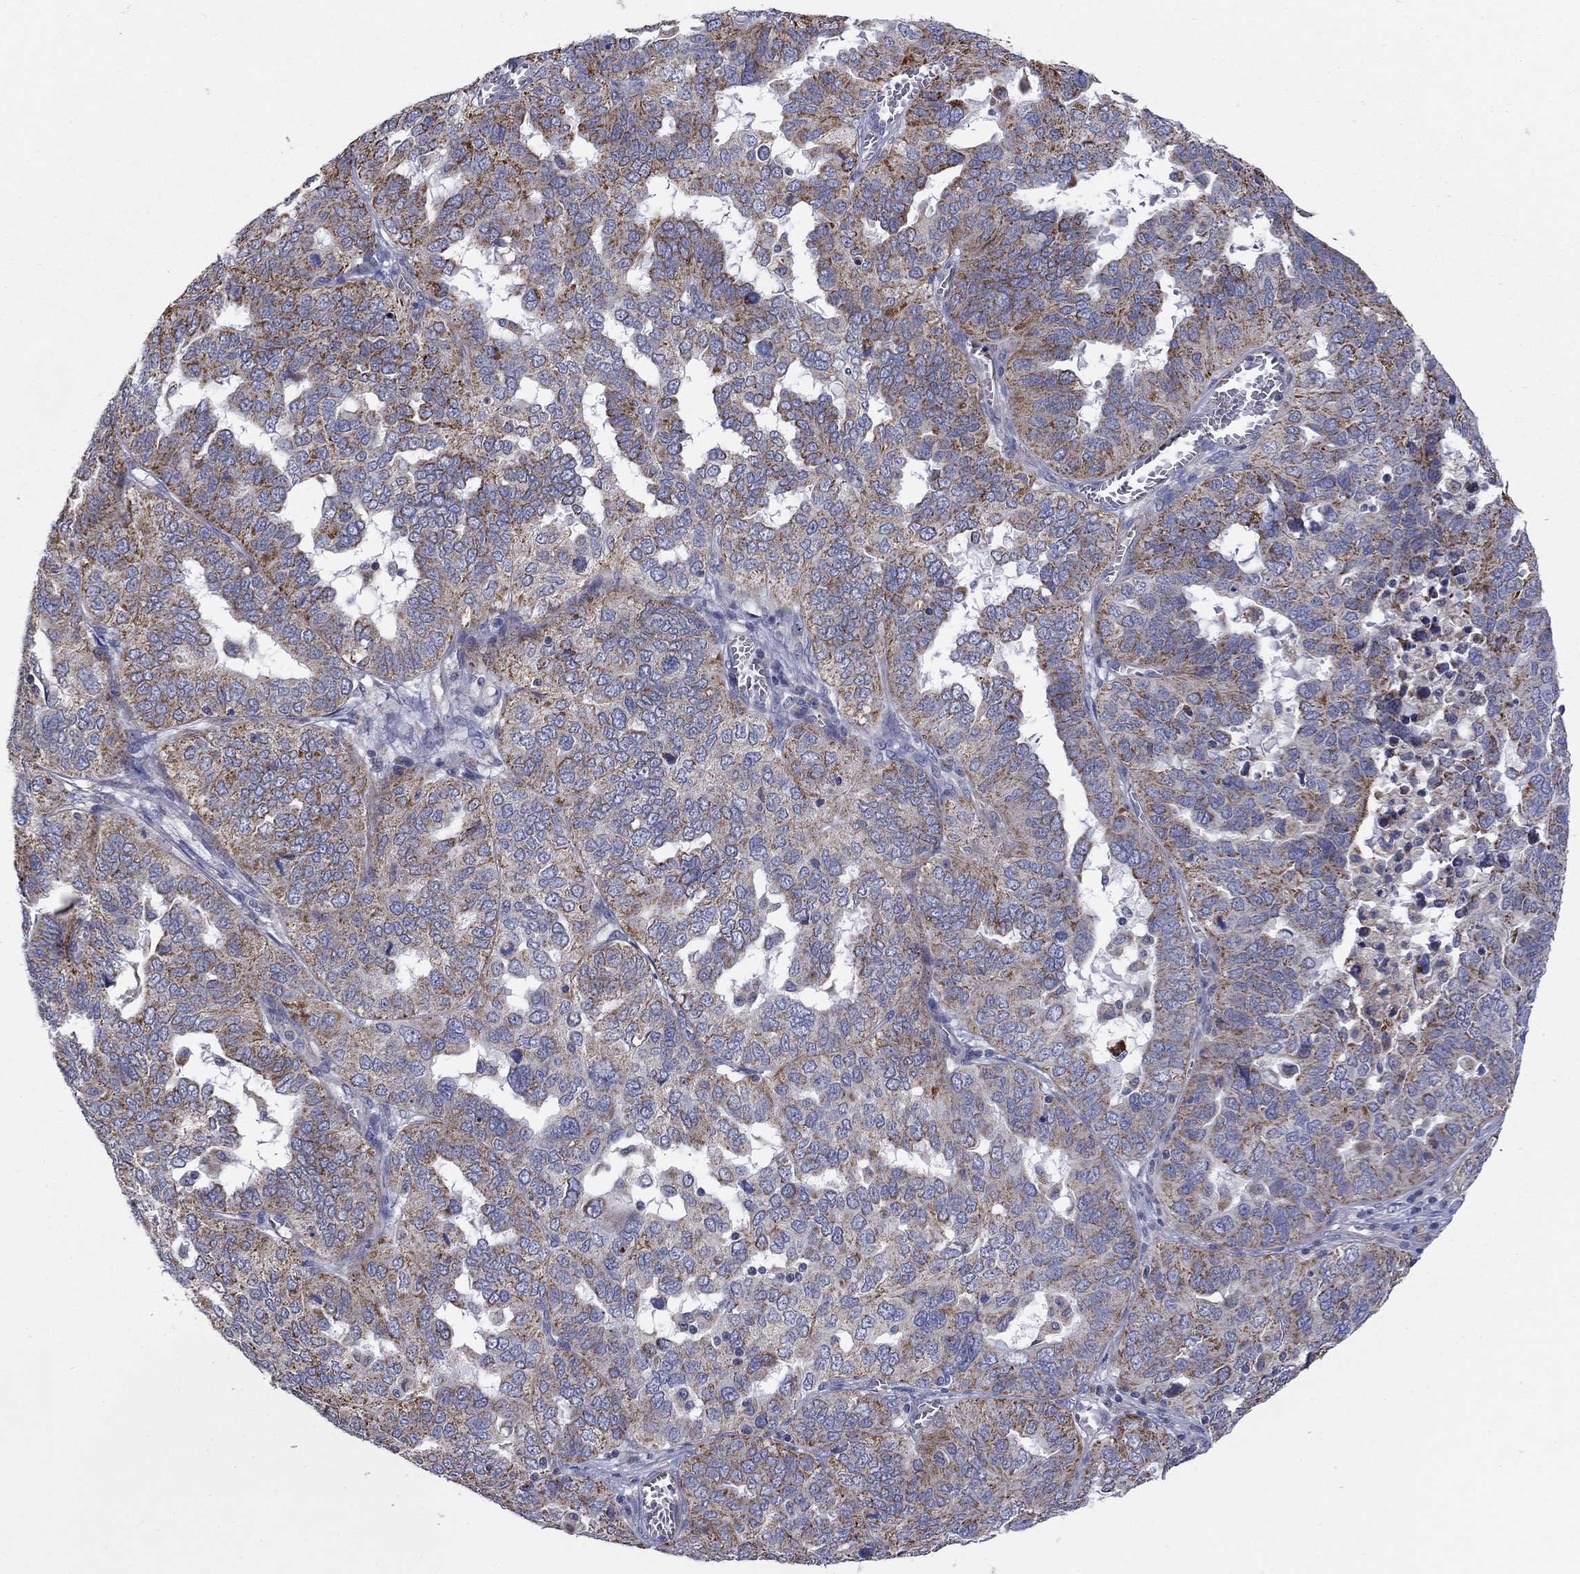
{"staining": {"intensity": "moderate", "quantity": "25%-75%", "location": "cytoplasmic/membranous"}, "tissue": "ovarian cancer", "cell_type": "Tumor cells", "image_type": "cancer", "snomed": [{"axis": "morphology", "description": "Carcinoma, endometroid"}, {"axis": "topography", "description": "Soft tissue"}, {"axis": "topography", "description": "Ovary"}], "caption": "Immunohistochemical staining of ovarian cancer (endometroid carcinoma) reveals medium levels of moderate cytoplasmic/membranous protein expression in approximately 25%-75% of tumor cells.", "gene": "HPS5", "patient": {"sex": "female", "age": 52}}